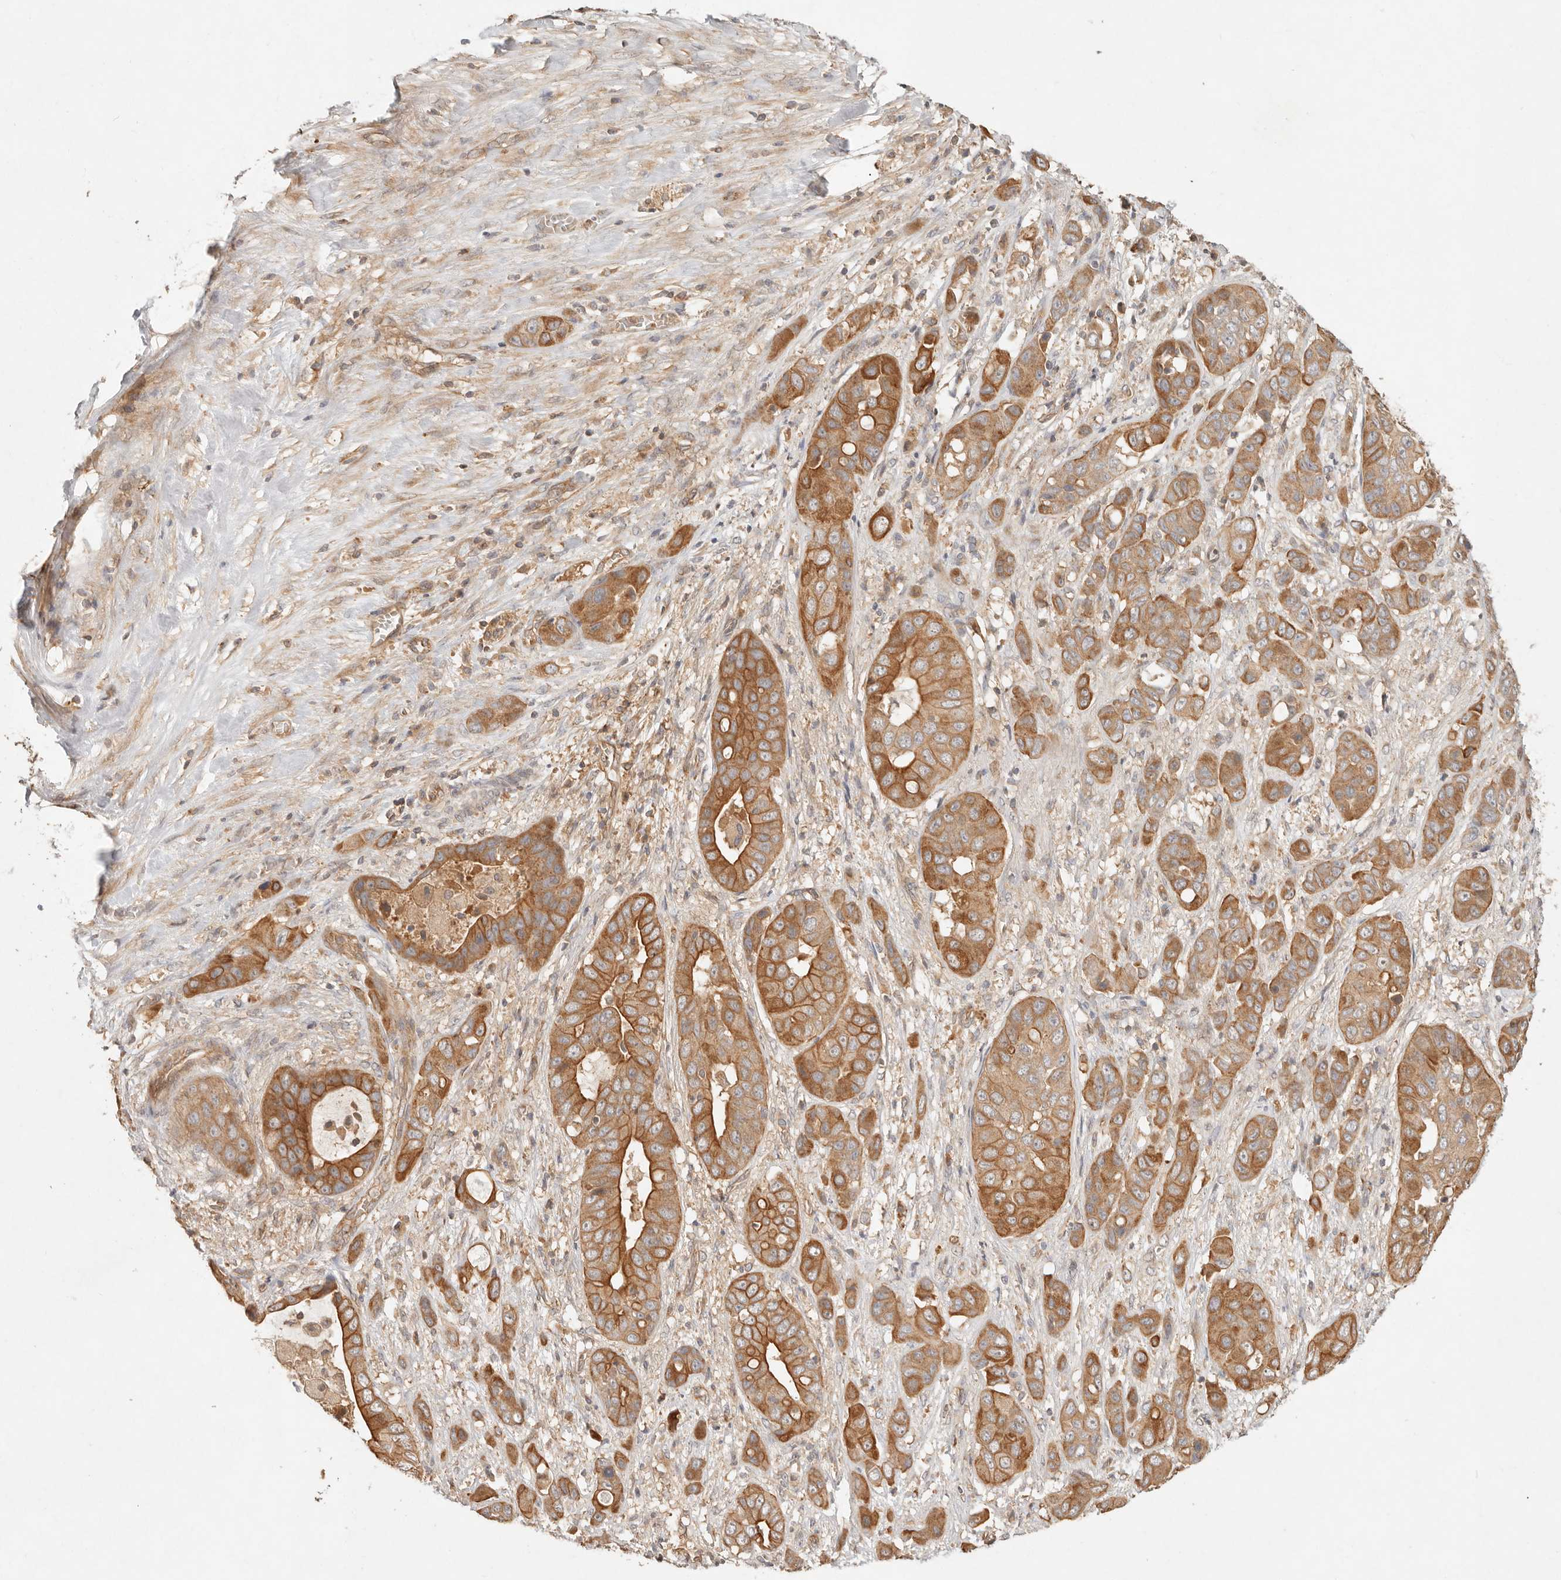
{"staining": {"intensity": "moderate", "quantity": ">75%", "location": "cytoplasmic/membranous"}, "tissue": "liver cancer", "cell_type": "Tumor cells", "image_type": "cancer", "snomed": [{"axis": "morphology", "description": "Cholangiocarcinoma"}, {"axis": "topography", "description": "Liver"}], "caption": "Immunohistochemical staining of liver cancer (cholangiocarcinoma) reveals medium levels of moderate cytoplasmic/membranous positivity in about >75% of tumor cells. (DAB IHC, brown staining for protein, blue staining for nuclei).", "gene": "HECTD3", "patient": {"sex": "female", "age": 52}}